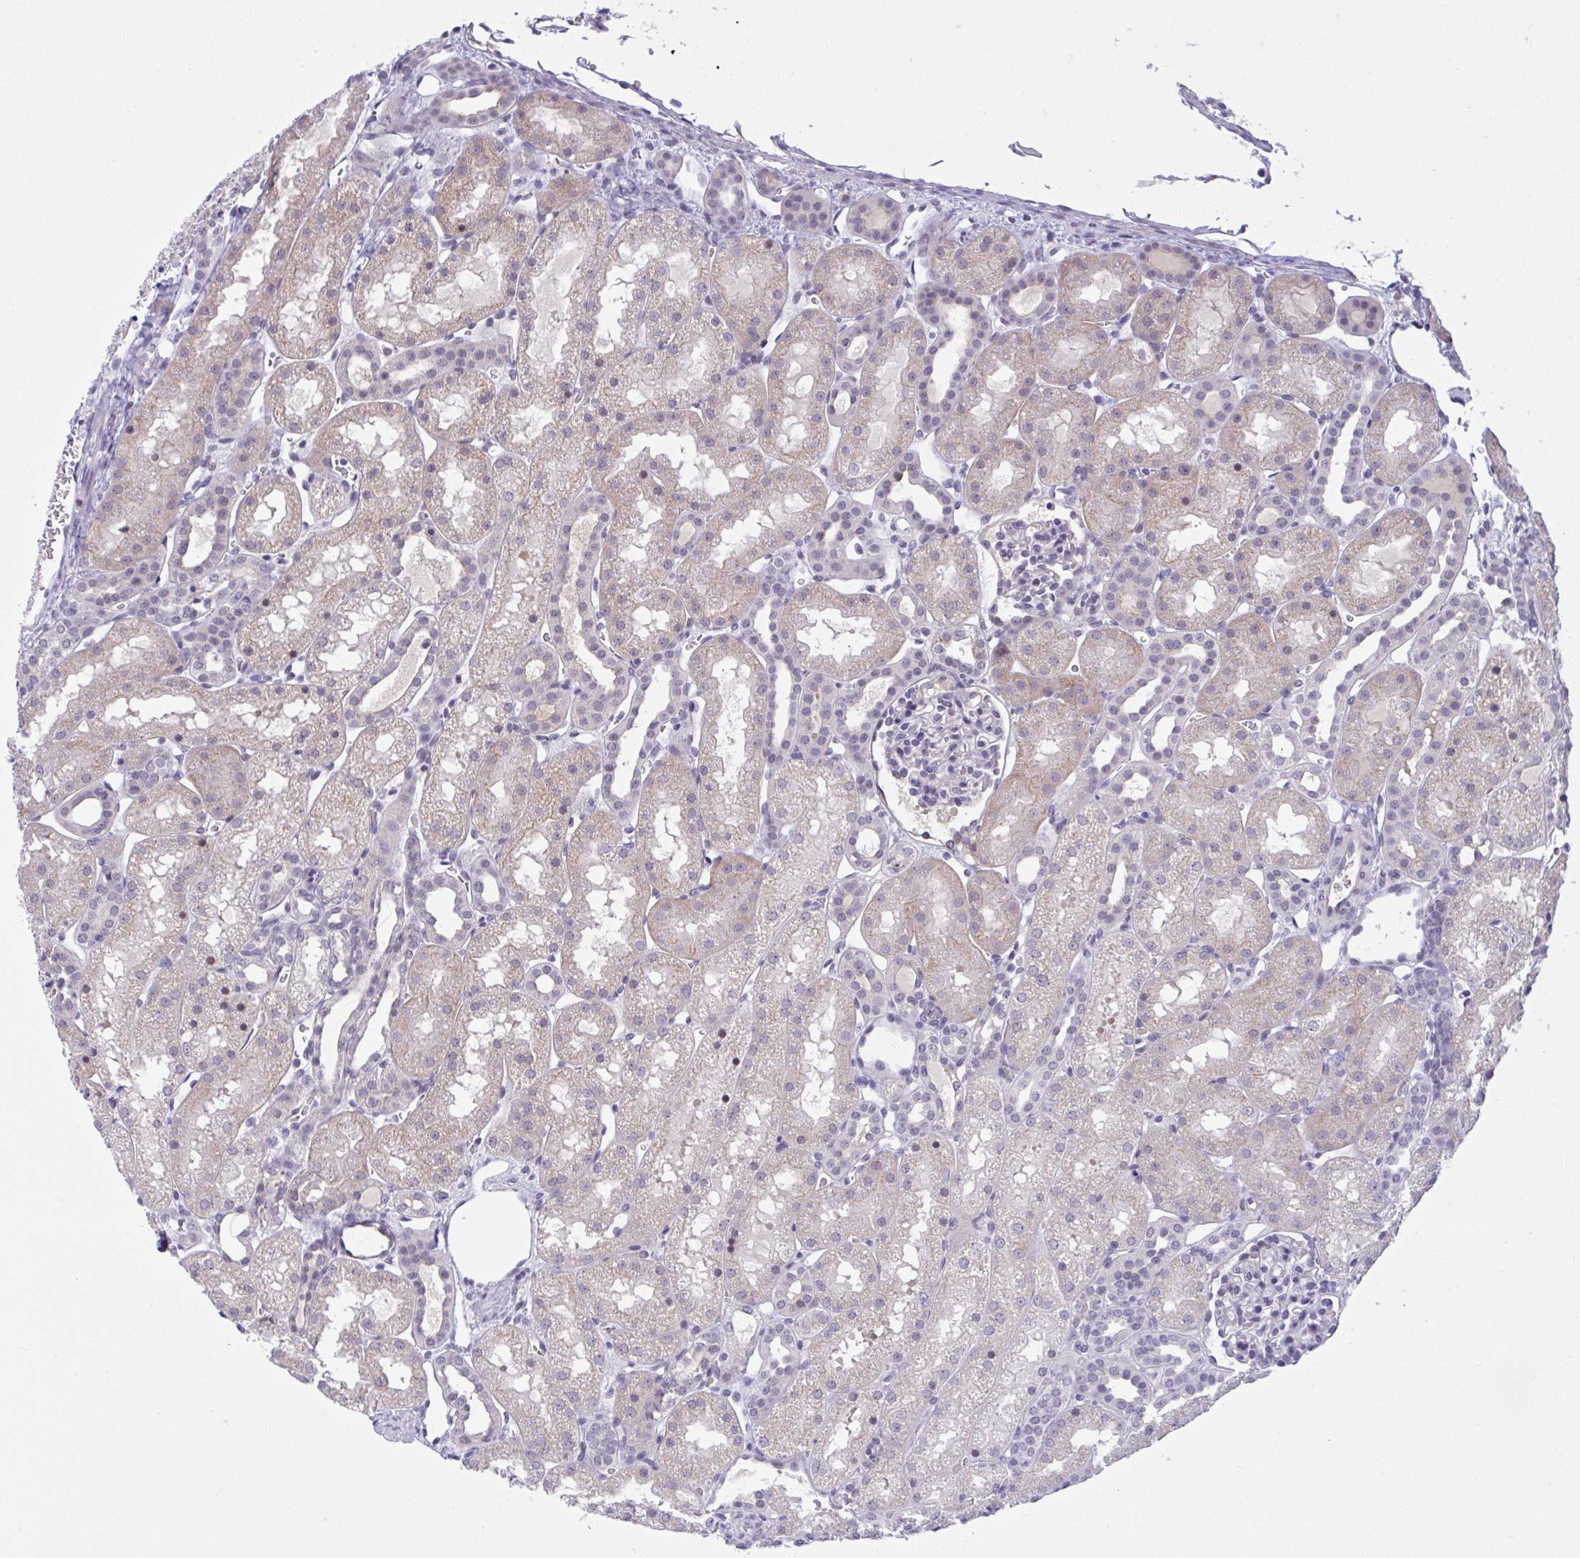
{"staining": {"intensity": "negative", "quantity": "none", "location": "none"}, "tissue": "kidney", "cell_type": "Cells in glomeruli", "image_type": "normal", "snomed": [{"axis": "morphology", "description": "Normal tissue, NOS"}, {"axis": "topography", "description": "Kidney"}], "caption": "An image of human kidney is negative for staining in cells in glomeruli. The staining is performed using DAB brown chromogen with nuclei counter-stained in using hematoxylin.", "gene": "CNGB3", "patient": {"sex": "male", "age": 2}}